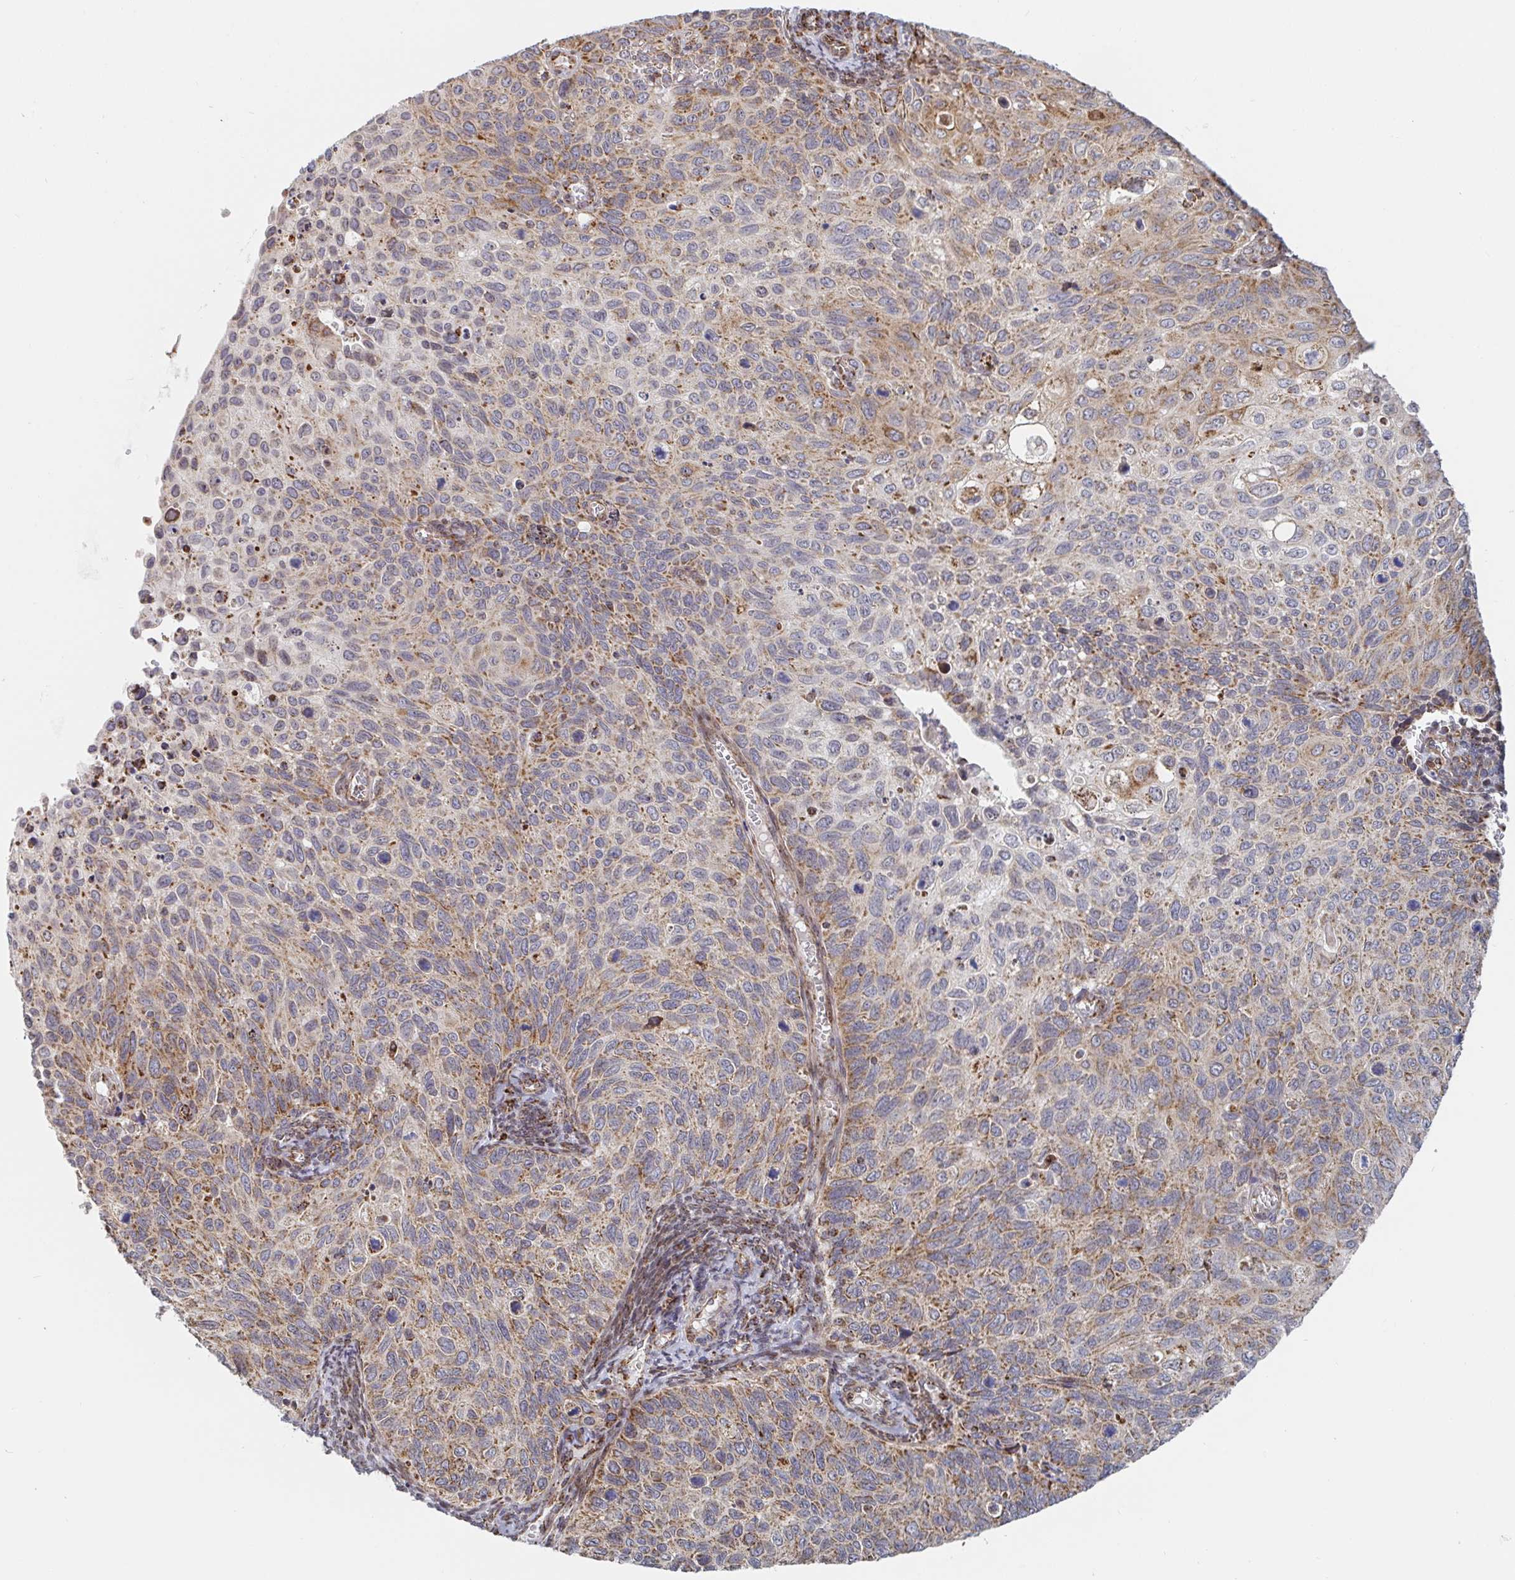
{"staining": {"intensity": "moderate", "quantity": "25%-75%", "location": "cytoplasmic/membranous"}, "tissue": "cervical cancer", "cell_type": "Tumor cells", "image_type": "cancer", "snomed": [{"axis": "morphology", "description": "Squamous cell carcinoma, NOS"}, {"axis": "topography", "description": "Cervix"}], "caption": "Cervical squamous cell carcinoma stained with IHC exhibits moderate cytoplasmic/membranous staining in approximately 25%-75% of tumor cells. (Brightfield microscopy of DAB IHC at high magnification).", "gene": "STARD8", "patient": {"sex": "female", "age": 70}}